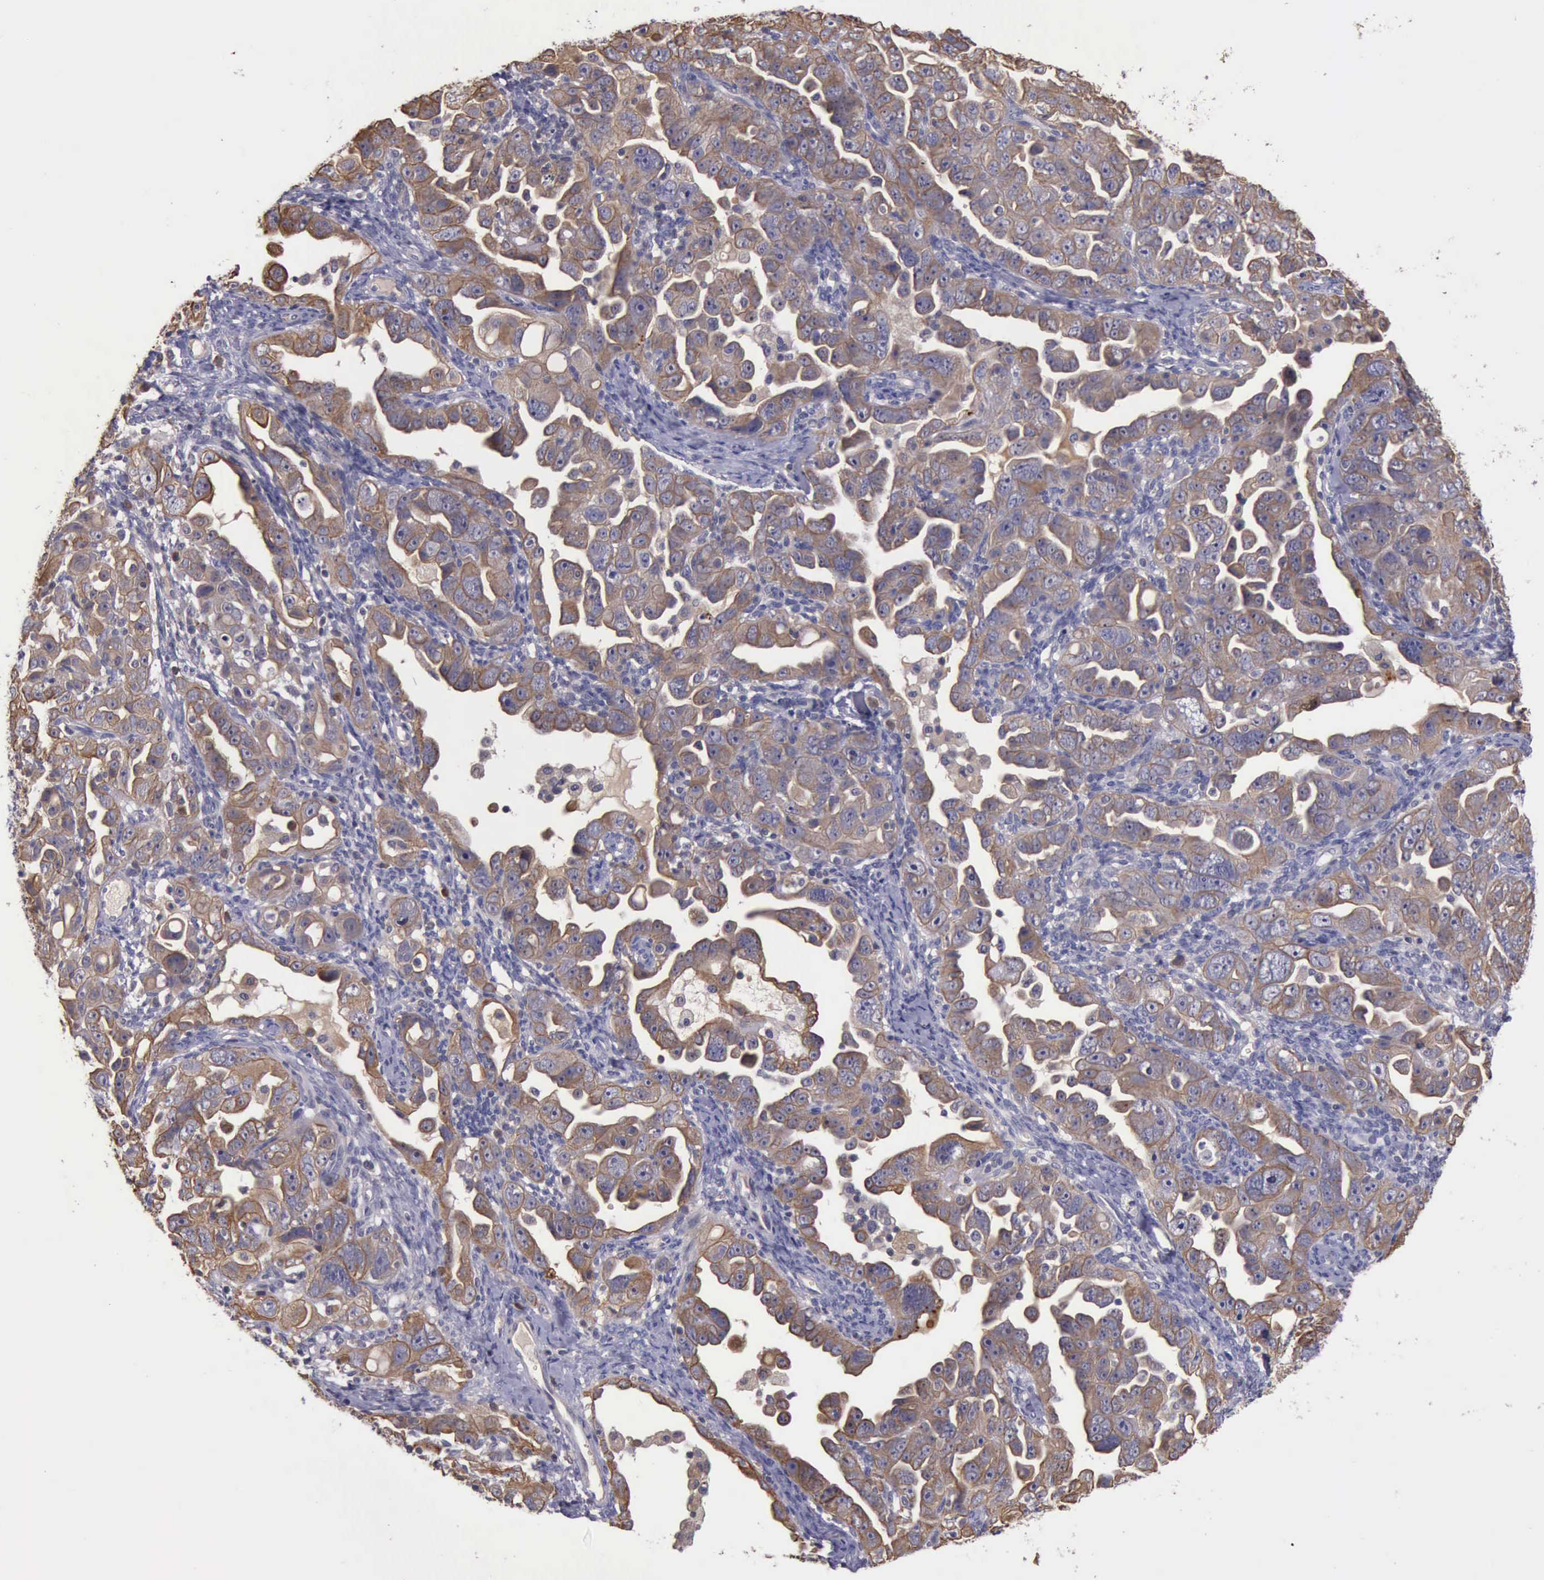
{"staining": {"intensity": "weak", "quantity": "25%-75%", "location": "cytoplasmic/membranous"}, "tissue": "ovarian cancer", "cell_type": "Tumor cells", "image_type": "cancer", "snomed": [{"axis": "morphology", "description": "Cystadenocarcinoma, serous, NOS"}, {"axis": "topography", "description": "Ovary"}], "caption": "Ovarian serous cystadenocarcinoma stained with a brown dye reveals weak cytoplasmic/membranous positive expression in about 25%-75% of tumor cells.", "gene": "RAB39B", "patient": {"sex": "female", "age": 66}}